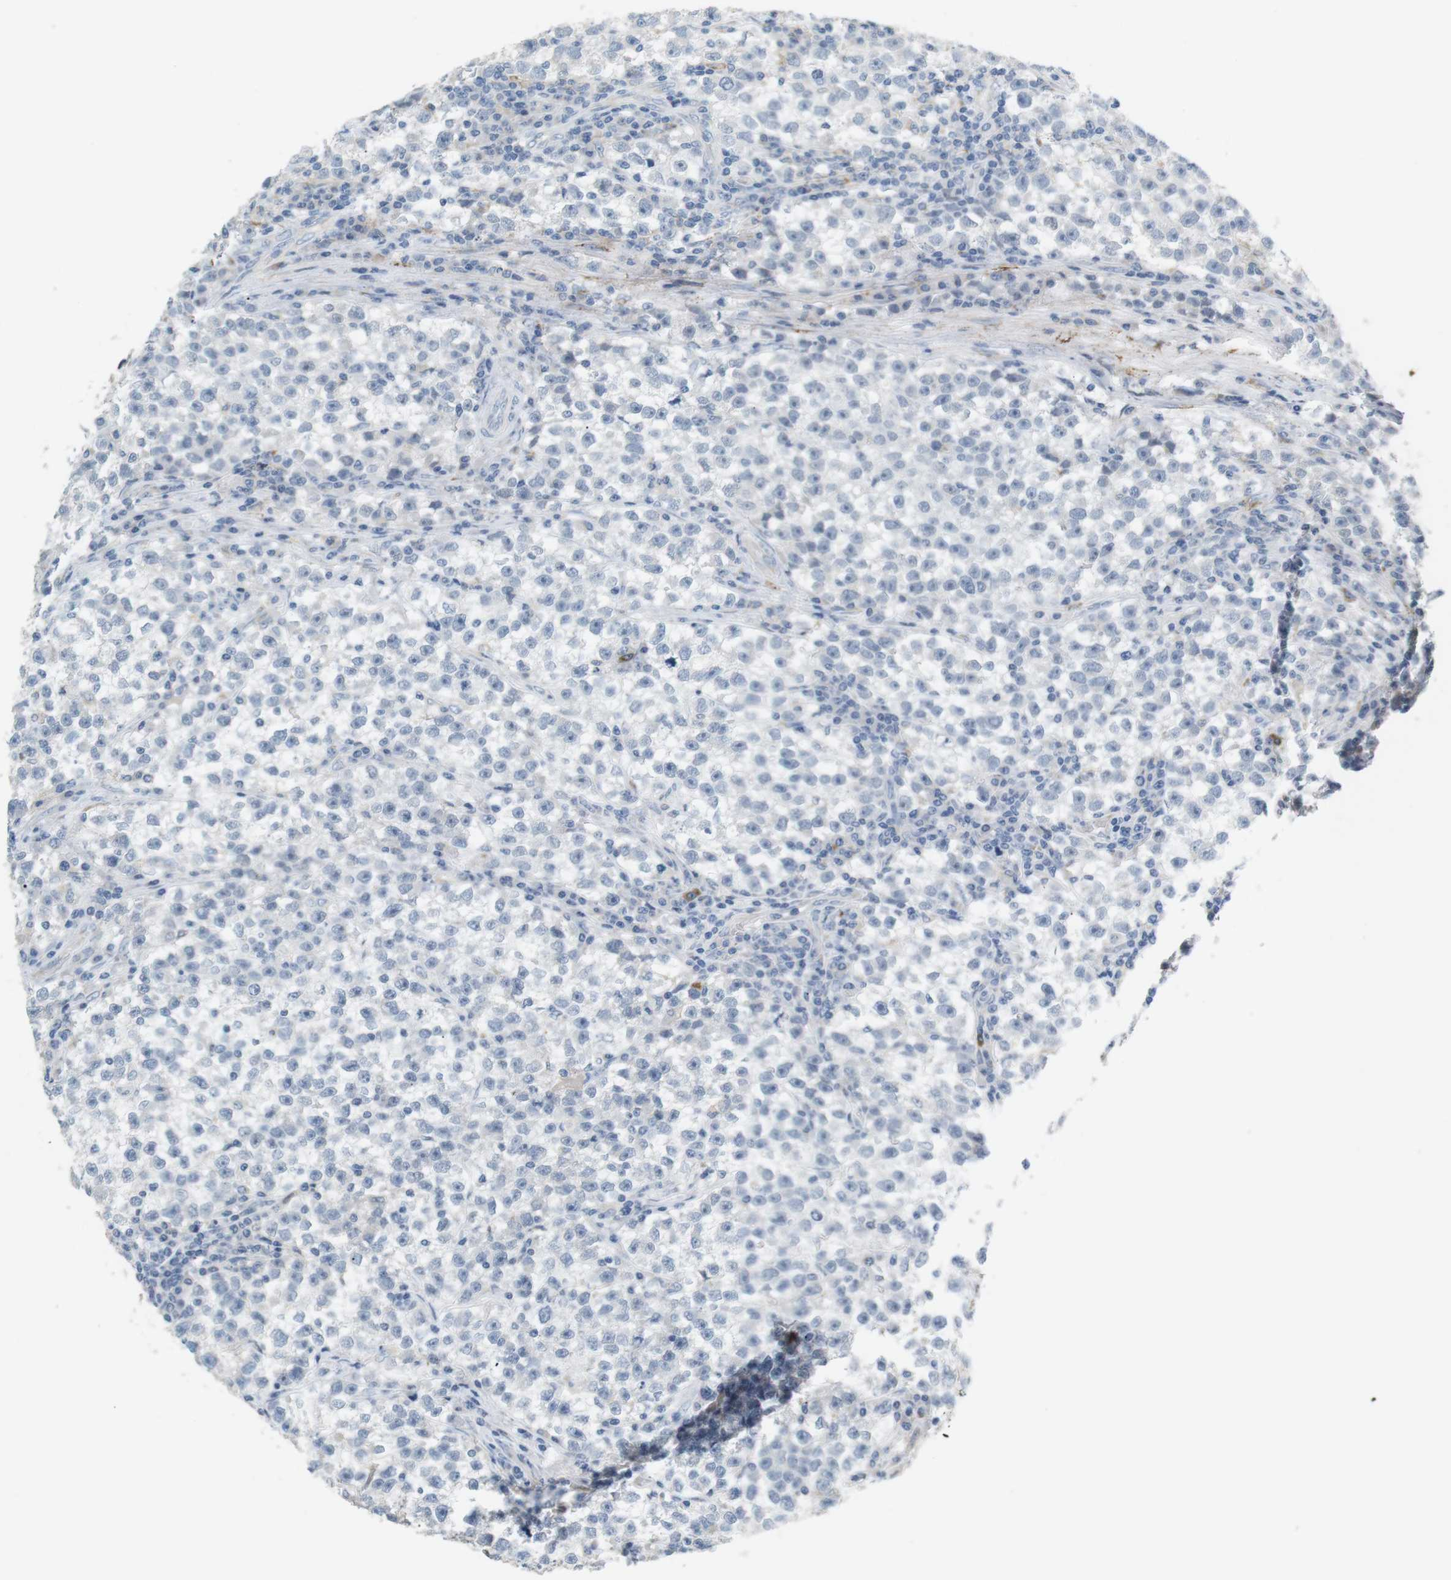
{"staining": {"intensity": "negative", "quantity": "none", "location": "none"}, "tissue": "testis cancer", "cell_type": "Tumor cells", "image_type": "cancer", "snomed": [{"axis": "morphology", "description": "Seminoma, NOS"}, {"axis": "topography", "description": "Testis"}], "caption": "Tumor cells show no significant staining in testis cancer.", "gene": "CD300E", "patient": {"sex": "male", "age": 22}}